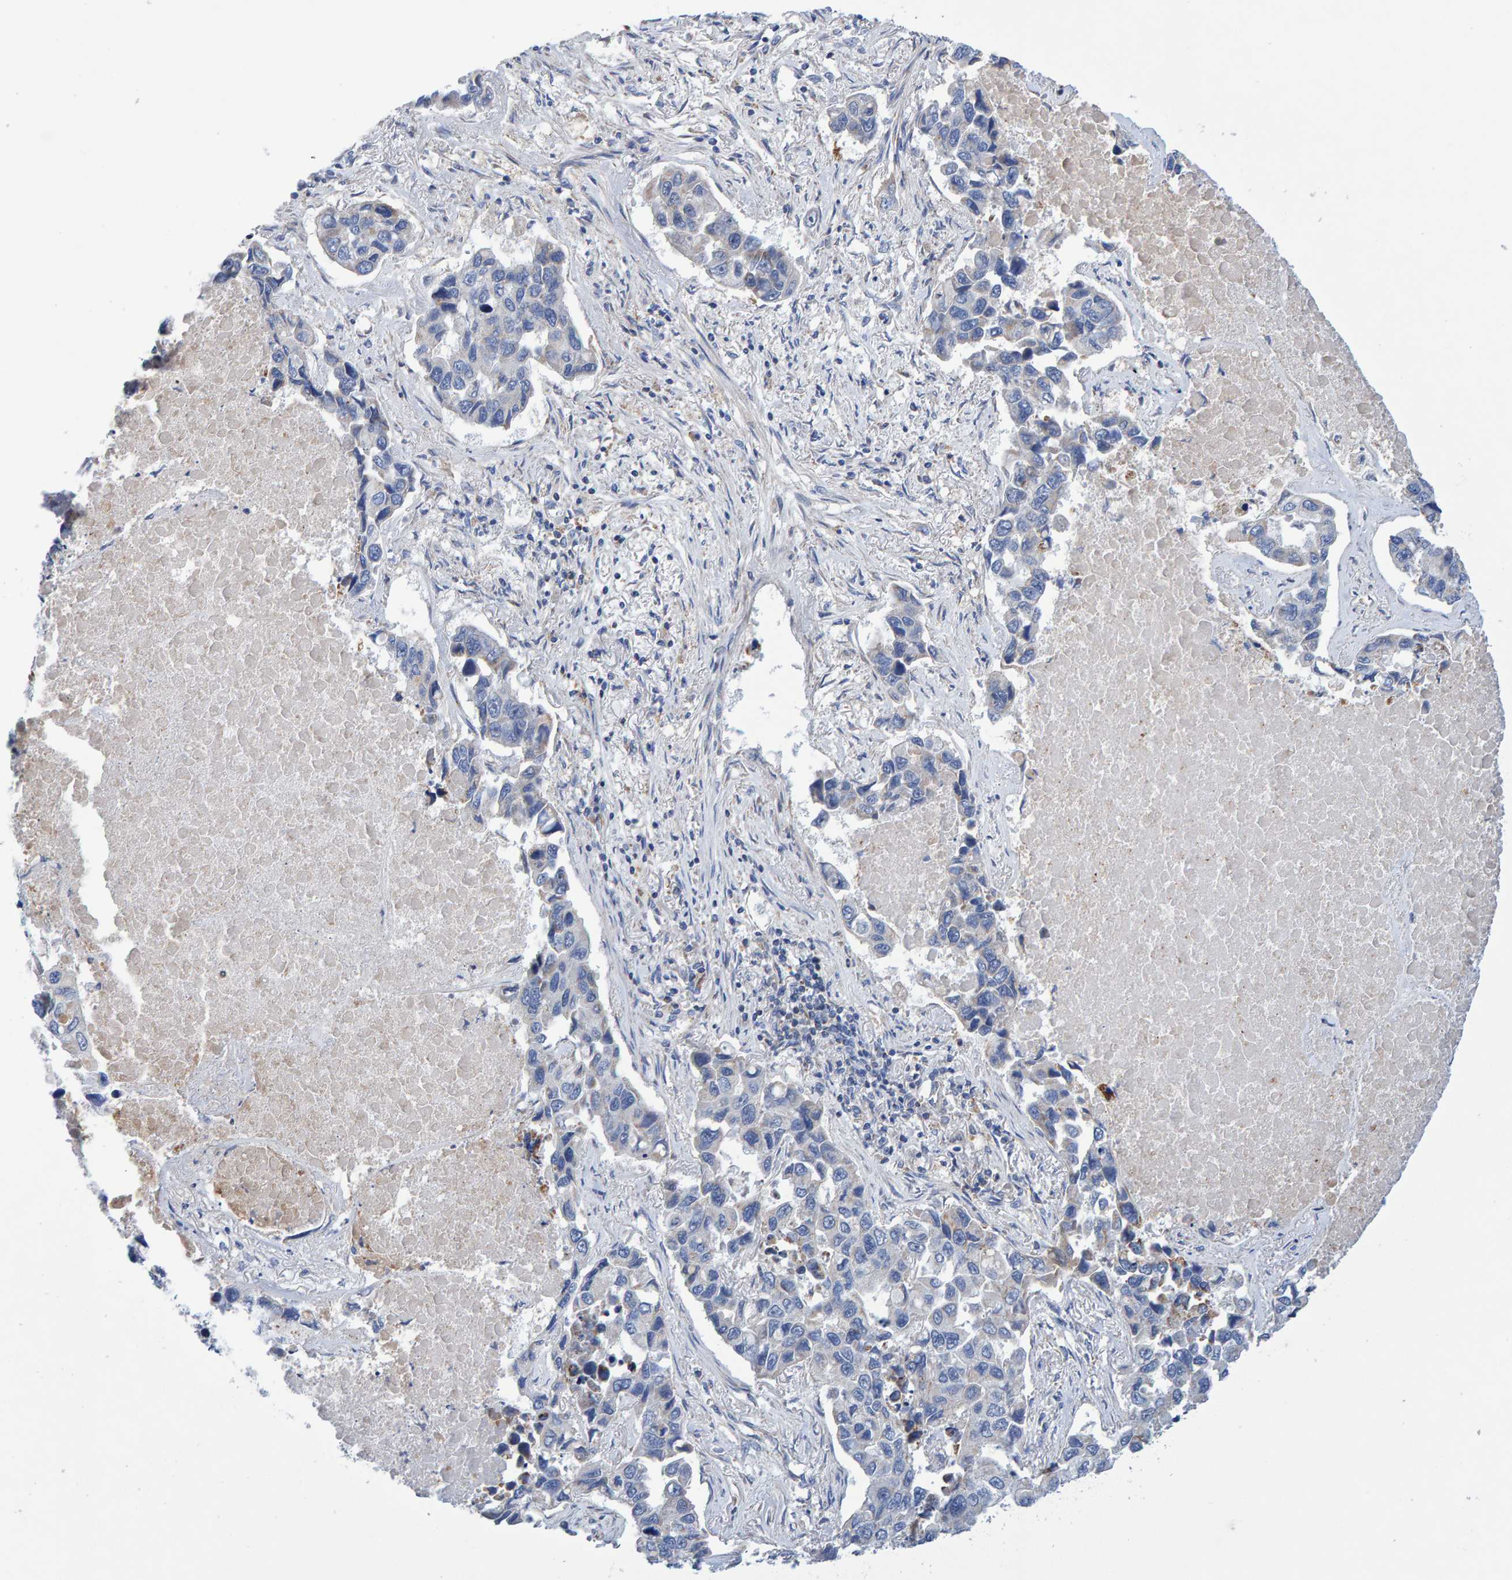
{"staining": {"intensity": "negative", "quantity": "none", "location": "none"}, "tissue": "lung cancer", "cell_type": "Tumor cells", "image_type": "cancer", "snomed": [{"axis": "morphology", "description": "Adenocarcinoma, NOS"}, {"axis": "topography", "description": "Lung"}], "caption": "Micrograph shows no protein staining in tumor cells of lung cancer (adenocarcinoma) tissue. (DAB IHC visualized using brightfield microscopy, high magnification).", "gene": "EFR3A", "patient": {"sex": "male", "age": 64}}